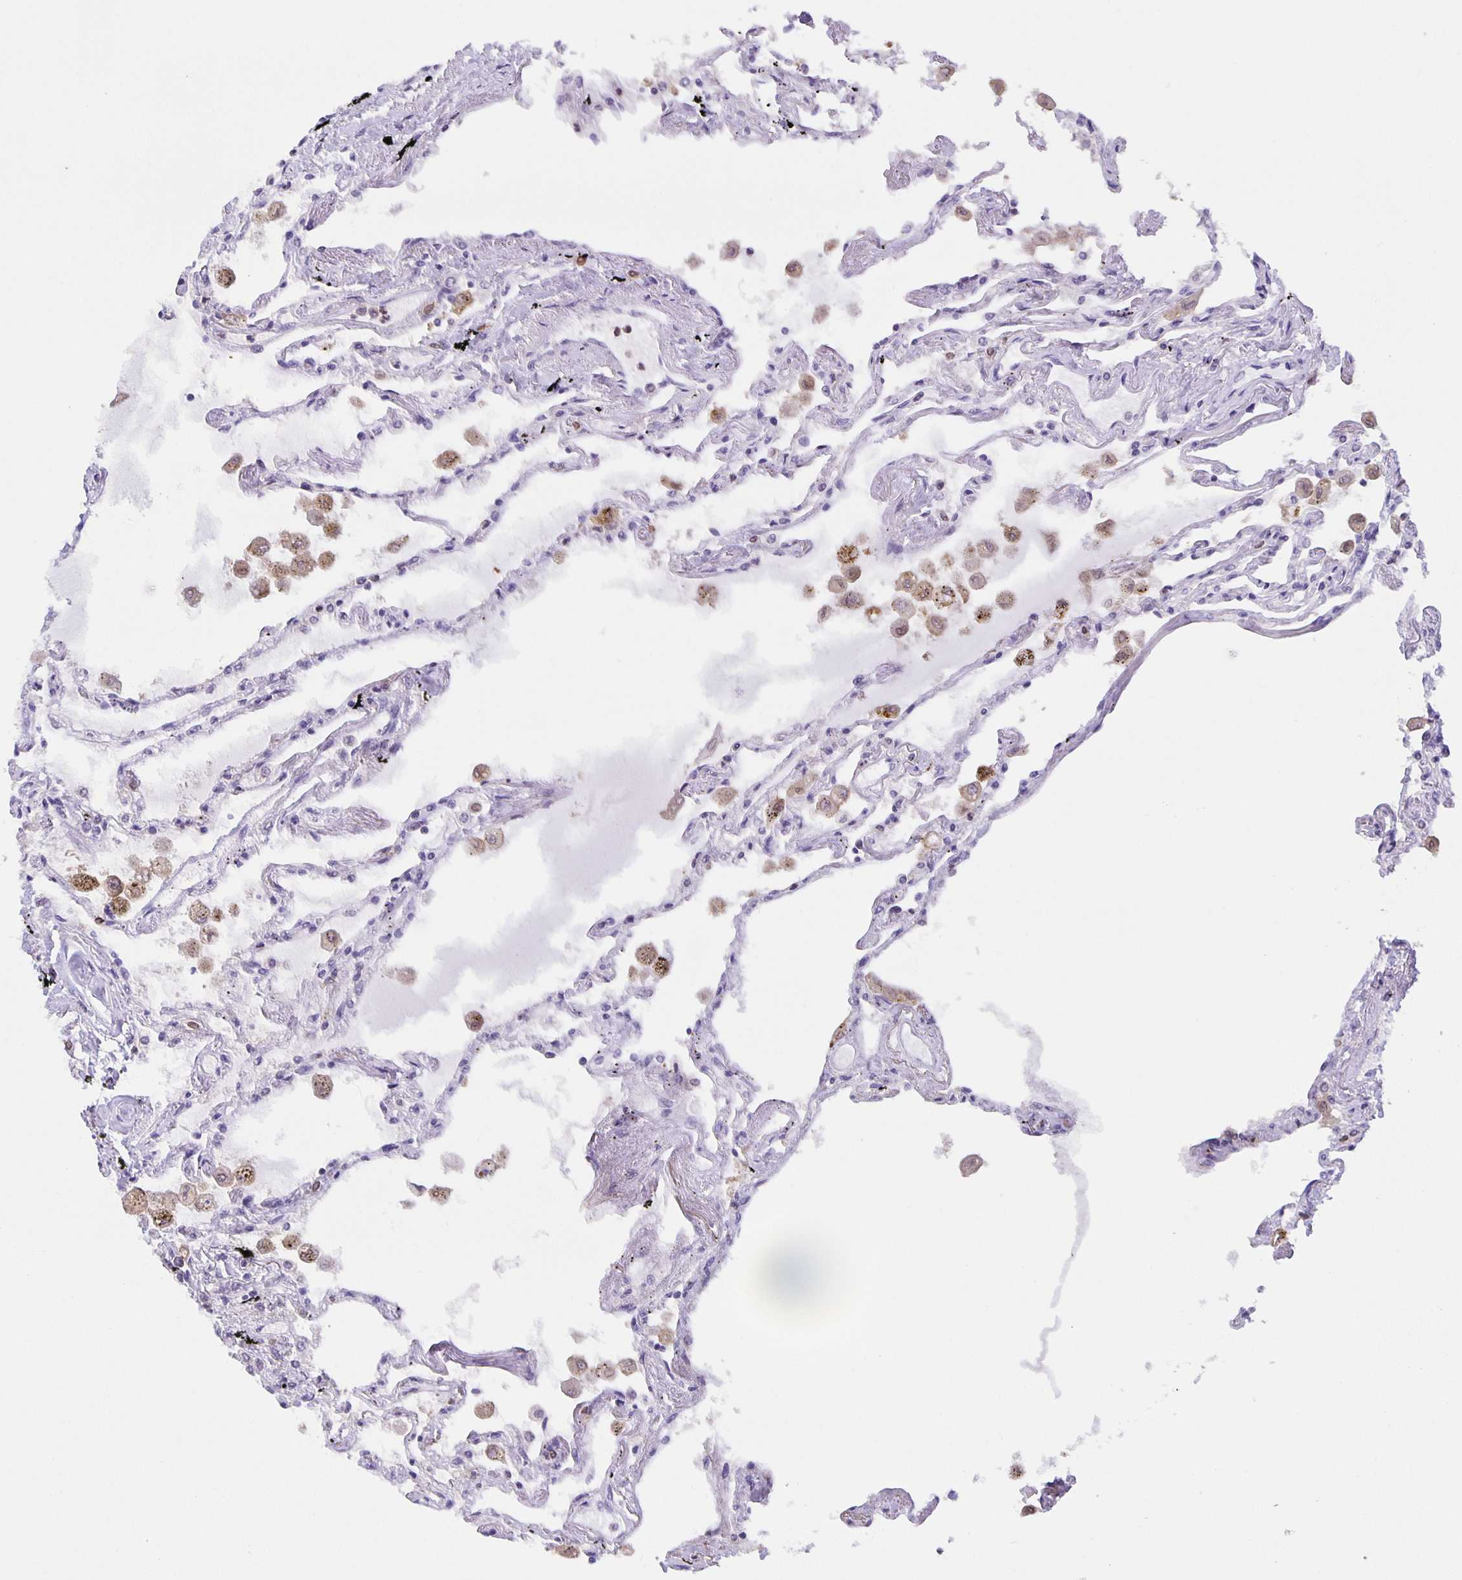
{"staining": {"intensity": "moderate", "quantity": "<25%", "location": "cytoplasmic/membranous"}, "tissue": "lung", "cell_type": "Alveolar cells", "image_type": "normal", "snomed": [{"axis": "morphology", "description": "Normal tissue, NOS"}, {"axis": "morphology", "description": "Adenocarcinoma, NOS"}, {"axis": "topography", "description": "Cartilage tissue"}, {"axis": "topography", "description": "Lung"}], "caption": "Lung stained with IHC displays moderate cytoplasmic/membranous positivity in about <25% of alveolar cells. (IHC, brightfield microscopy, high magnification).", "gene": "MARCHF6", "patient": {"sex": "female", "age": 67}}